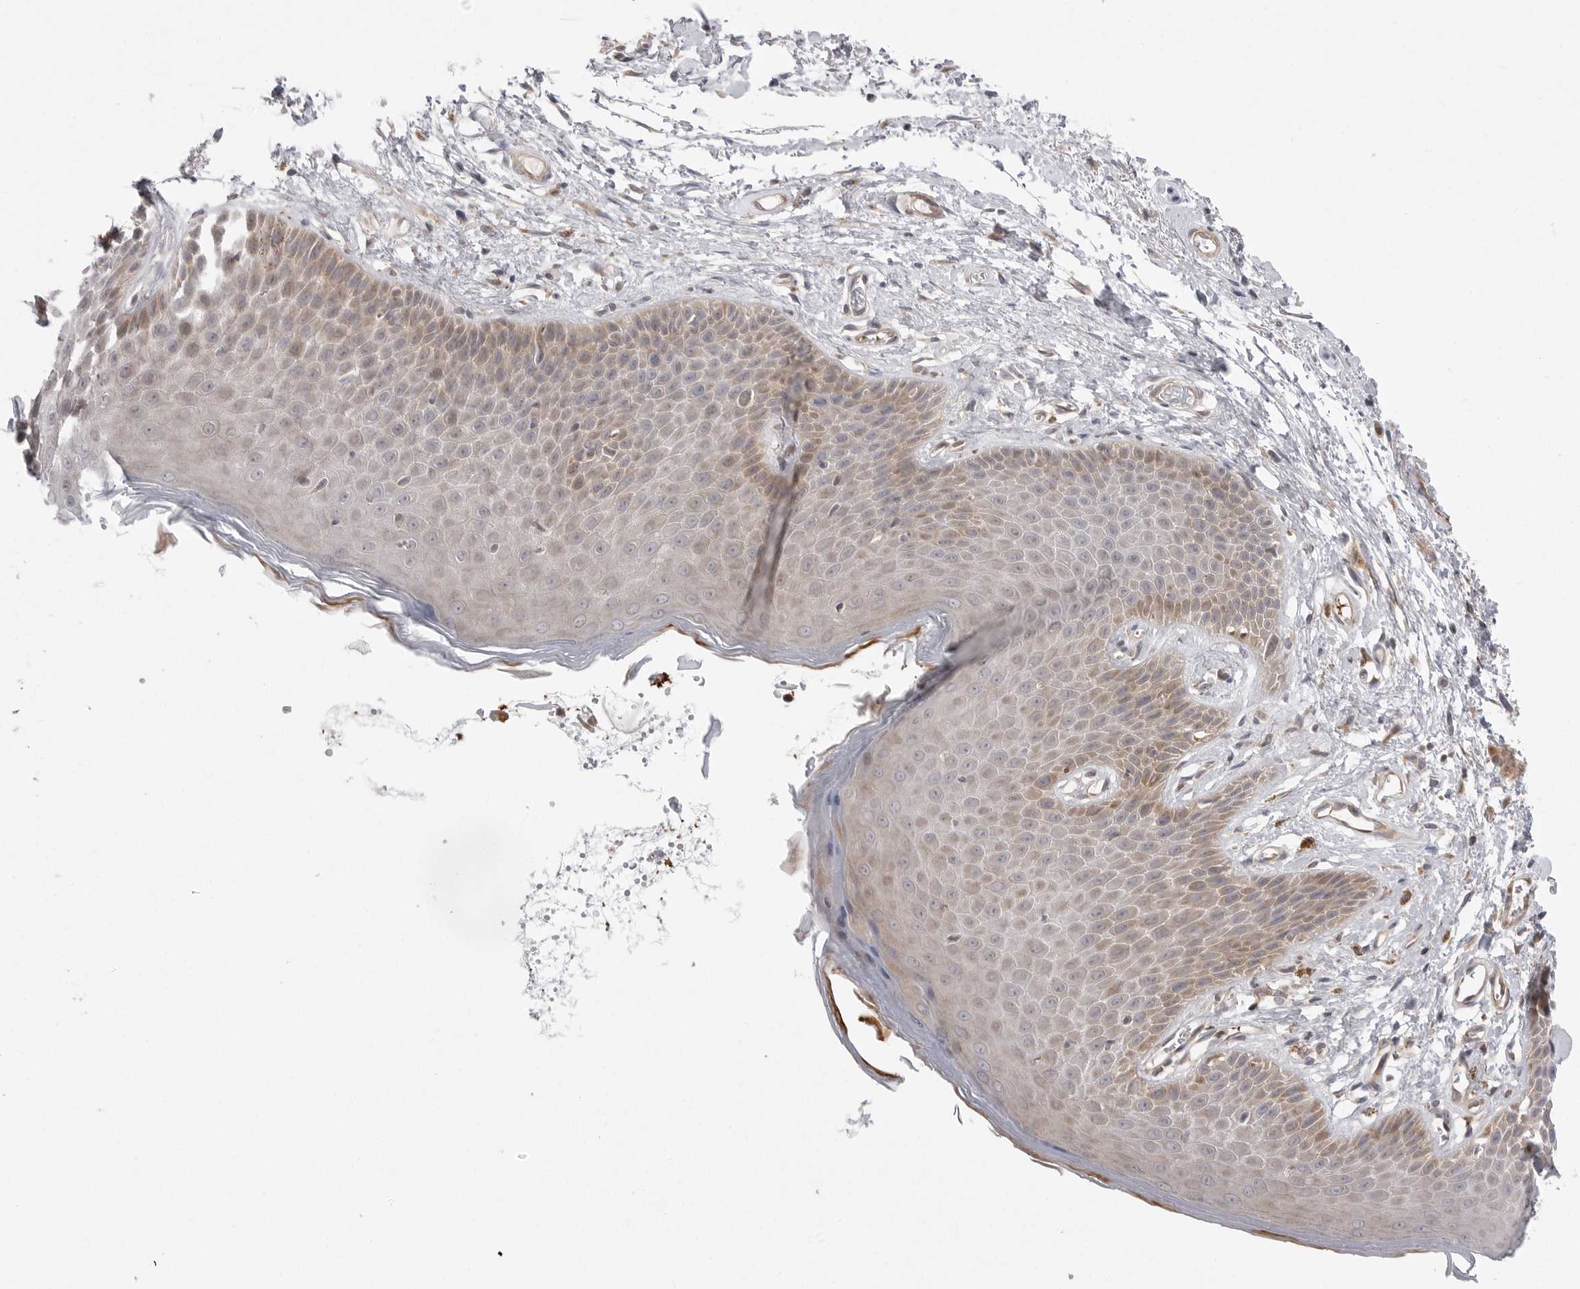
{"staining": {"intensity": "moderate", "quantity": "<25%", "location": "cytoplasmic/membranous"}, "tissue": "skin", "cell_type": "Epidermal cells", "image_type": "normal", "snomed": [{"axis": "morphology", "description": "Normal tissue, NOS"}, {"axis": "topography", "description": "Anal"}], "caption": "Brown immunohistochemical staining in unremarkable human skin displays moderate cytoplasmic/membranous expression in approximately <25% of epidermal cells.", "gene": "SCP2", "patient": {"sex": "male", "age": 74}}